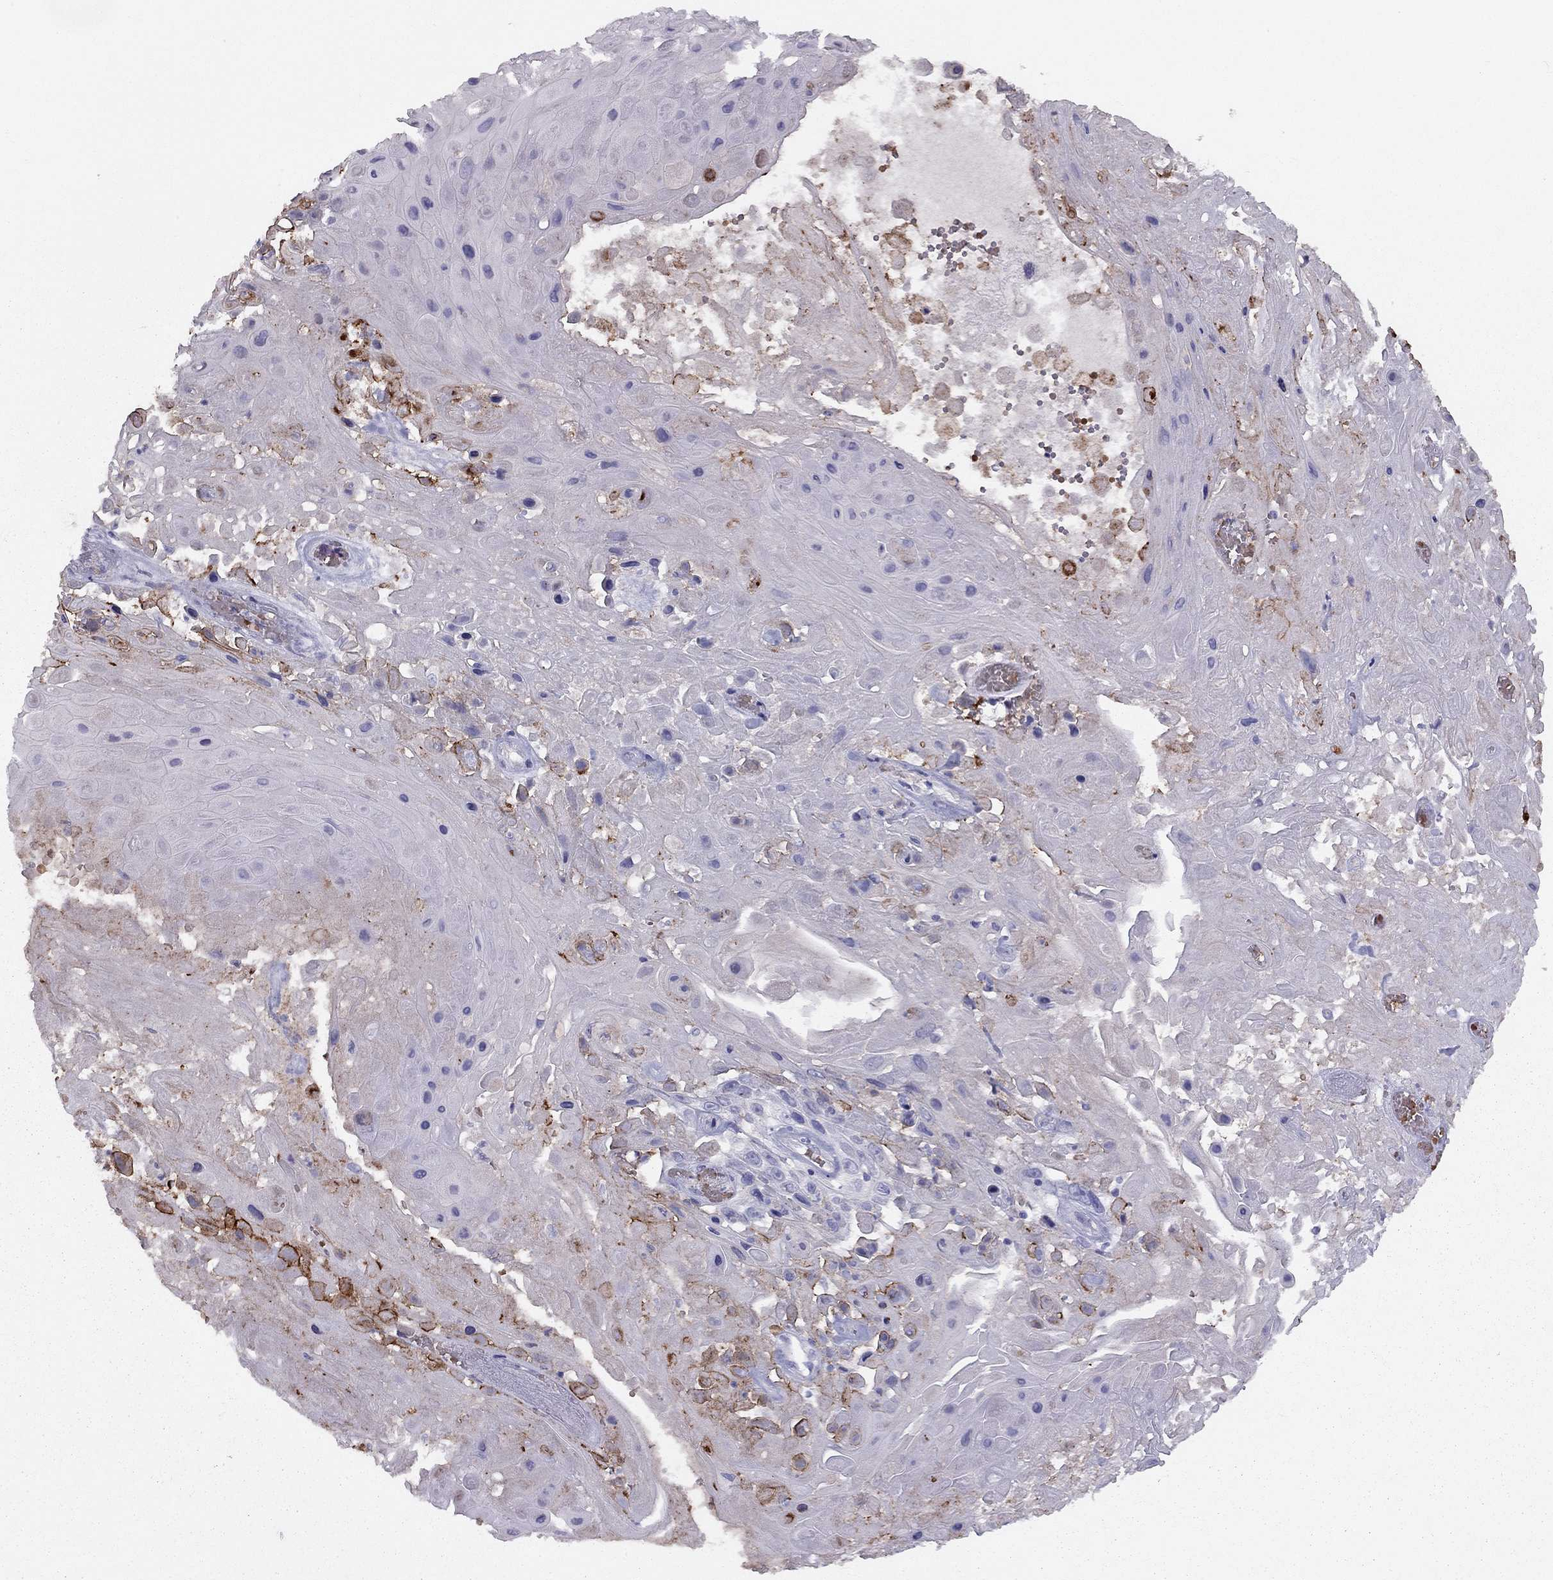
{"staining": {"intensity": "negative", "quantity": "none", "location": "none"}, "tissue": "skin cancer", "cell_type": "Tumor cells", "image_type": "cancer", "snomed": [{"axis": "morphology", "description": "Squamous cell carcinoma, NOS"}, {"axis": "topography", "description": "Skin"}], "caption": "The IHC micrograph has no significant positivity in tumor cells of squamous cell carcinoma (skin) tissue.", "gene": "RHD", "patient": {"sex": "male", "age": 82}}